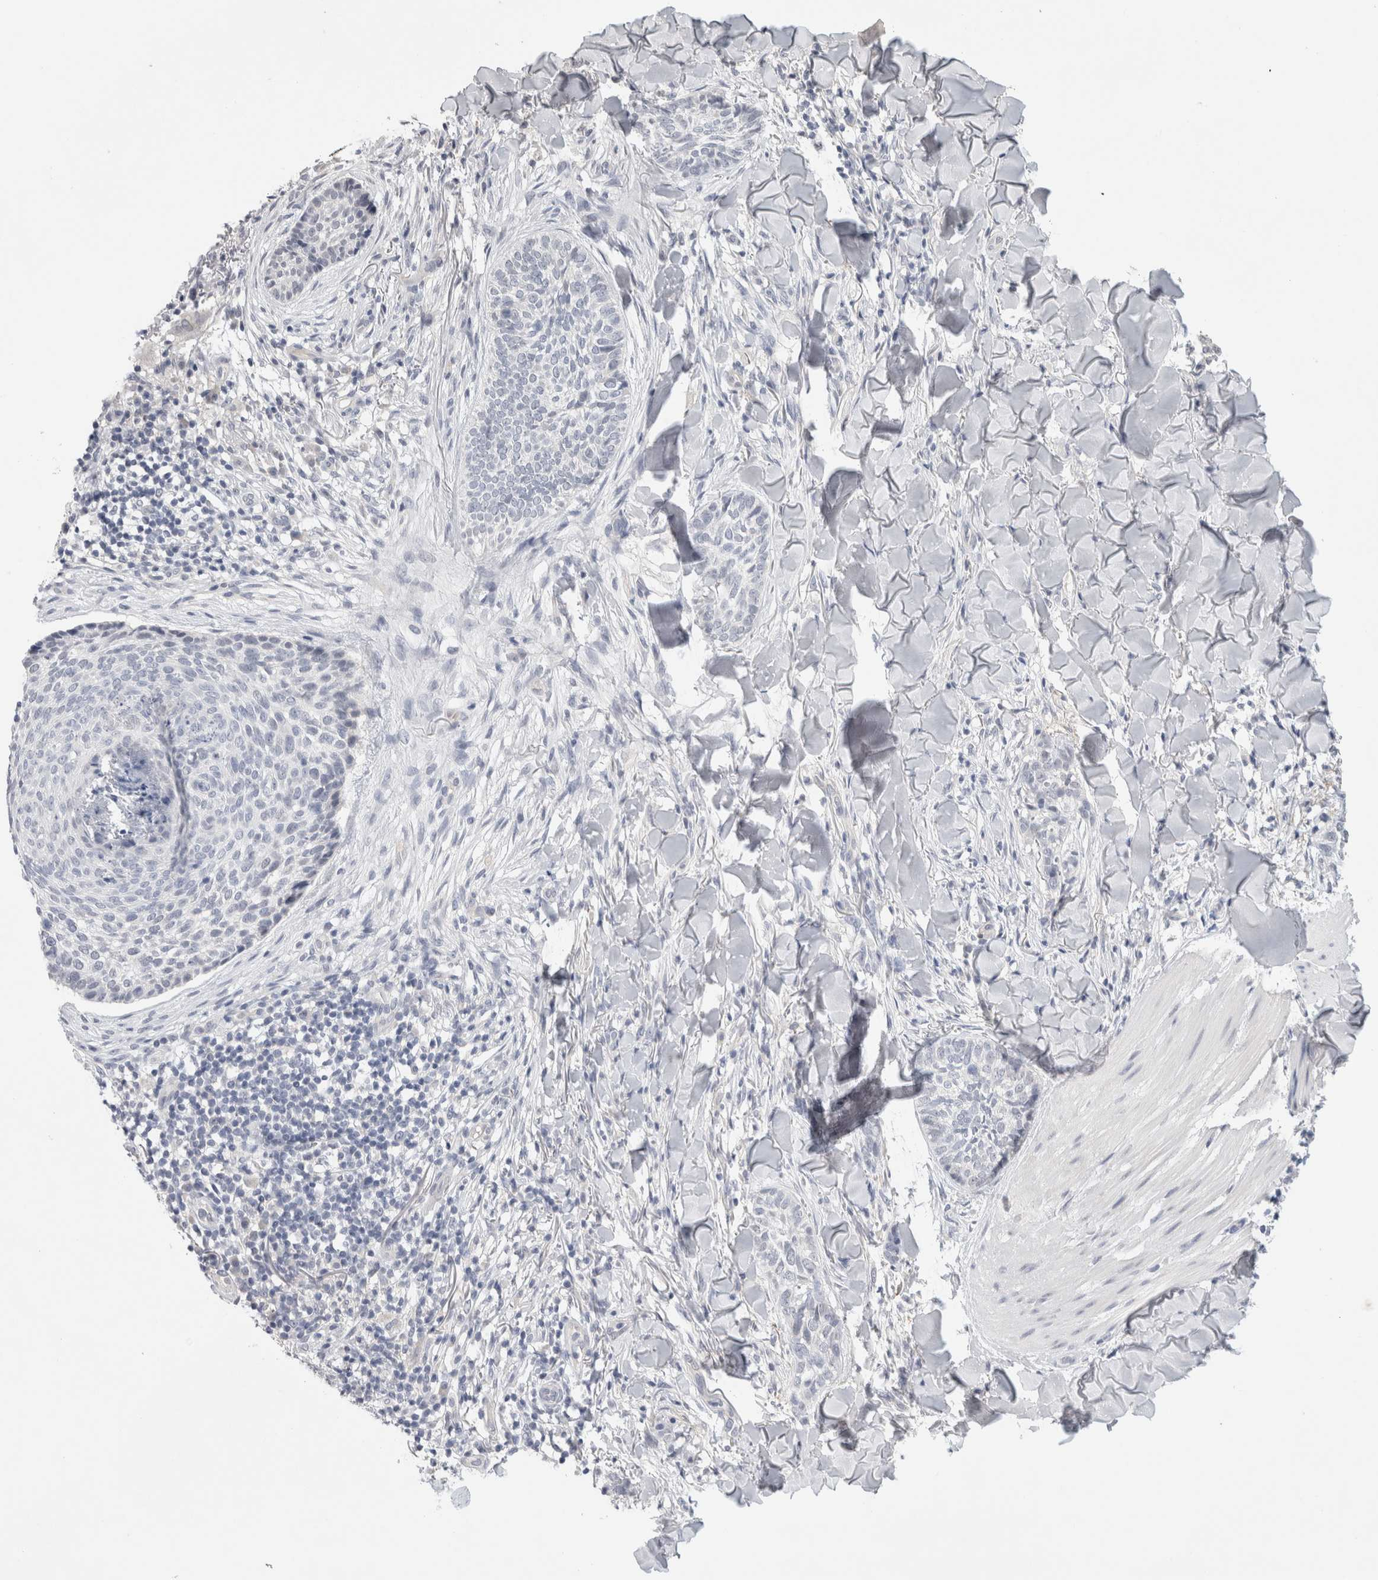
{"staining": {"intensity": "negative", "quantity": "none", "location": "none"}, "tissue": "skin cancer", "cell_type": "Tumor cells", "image_type": "cancer", "snomed": [{"axis": "morphology", "description": "Normal tissue, NOS"}, {"axis": "morphology", "description": "Basal cell carcinoma"}, {"axis": "topography", "description": "Skin"}], "caption": "High power microscopy photomicrograph of an immunohistochemistry photomicrograph of skin basal cell carcinoma, revealing no significant positivity in tumor cells.", "gene": "TONSL", "patient": {"sex": "male", "age": 67}}